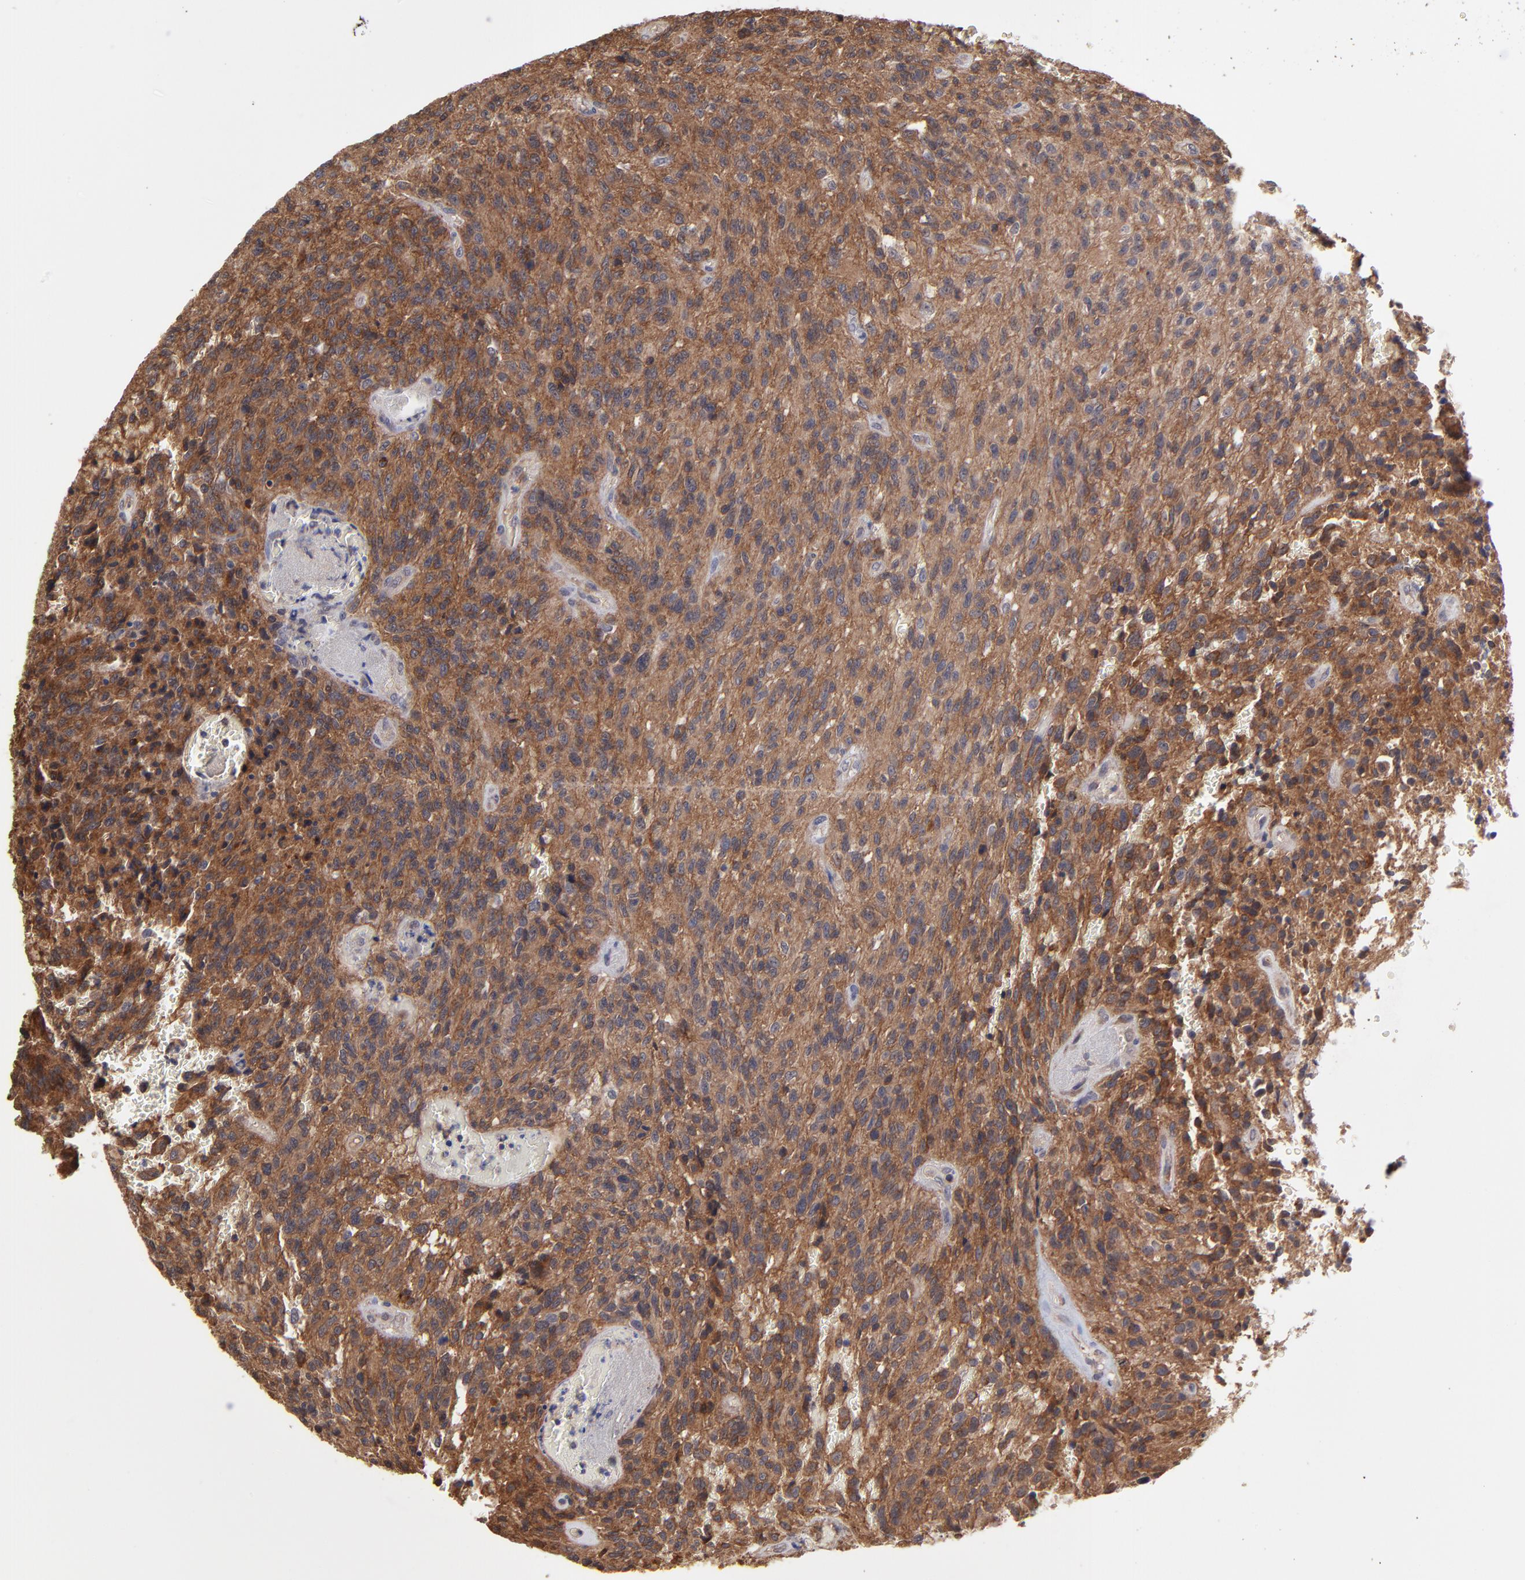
{"staining": {"intensity": "strong", "quantity": ">75%", "location": "cytoplasmic/membranous"}, "tissue": "glioma", "cell_type": "Tumor cells", "image_type": "cancer", "snomed": [{"axis": "morphology", "description": "Normal tissue, NOS"}, {"axis": "morphology", "description": "Glioma, malignant, High grade"}, {"axis": "topography", "description": "Cerebral cortex"}], "caption": "Tumor cells reveal strong cytoplasmic/membranous positivity in approximately >75% of cells in malignant high-grade glioma. Nuclei are stained in blue.", "gene": "CHL1", "patient": {"sex": "male", "age": 56}}